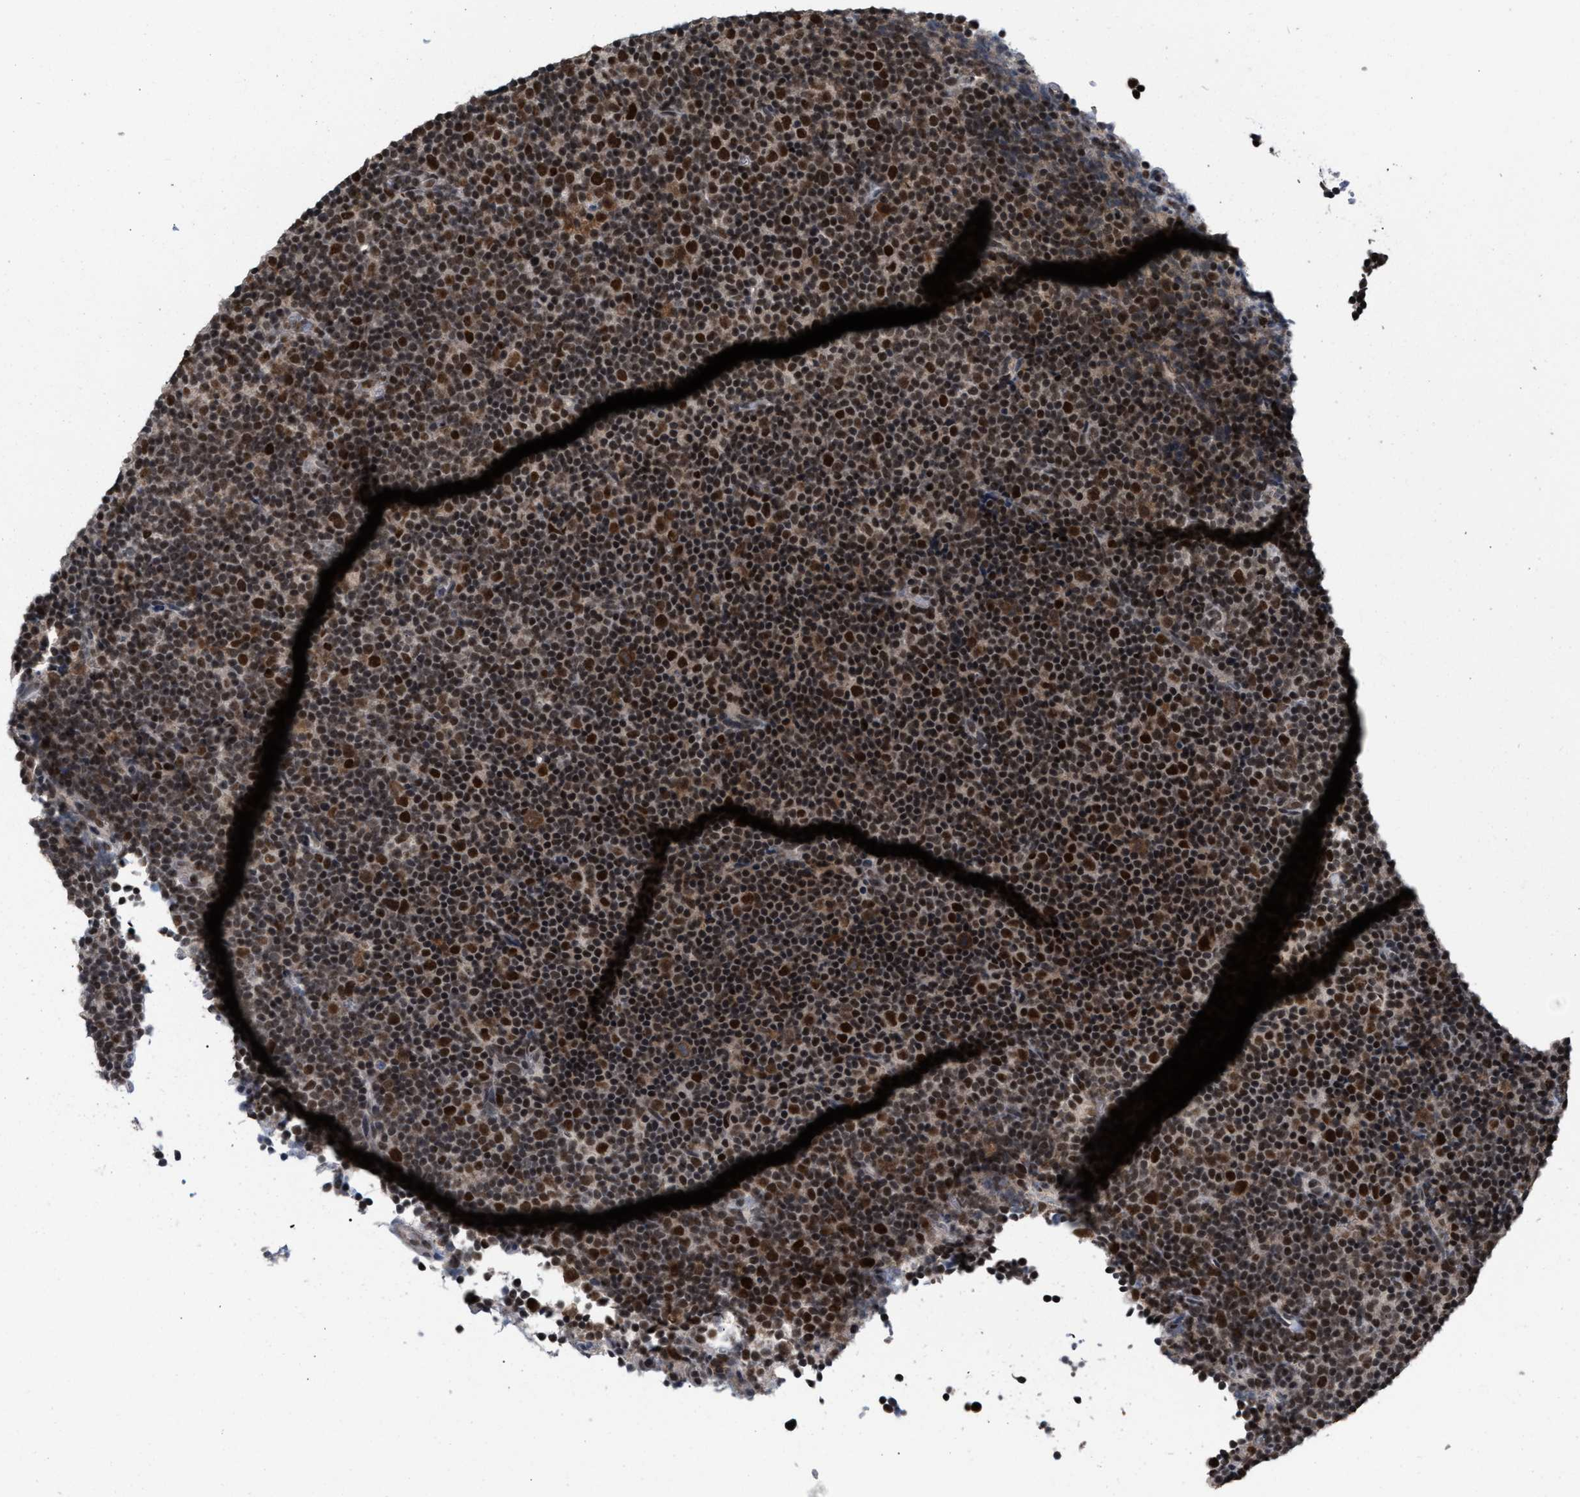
{"staining": {"intensity": "strong", "quantity": ">75%", "location": "nuclear"}, "tissue": "lymphoma", "cell_type": "Tumor cells", "image_type": "cancer", "snomed": [{"axis": "morphology", "description": "Malignant lymphoma, non-Hodgkin's type, Low grade"}, {"axis": "topography", "description": "Lymph node"}], "caption": "Protein analysis of lymphoma tissue exhibits strong nuclear expression in about >75% of tumor cells.", "gene": "C9orf78", "patient": {"sex": "female", "age": 67}}